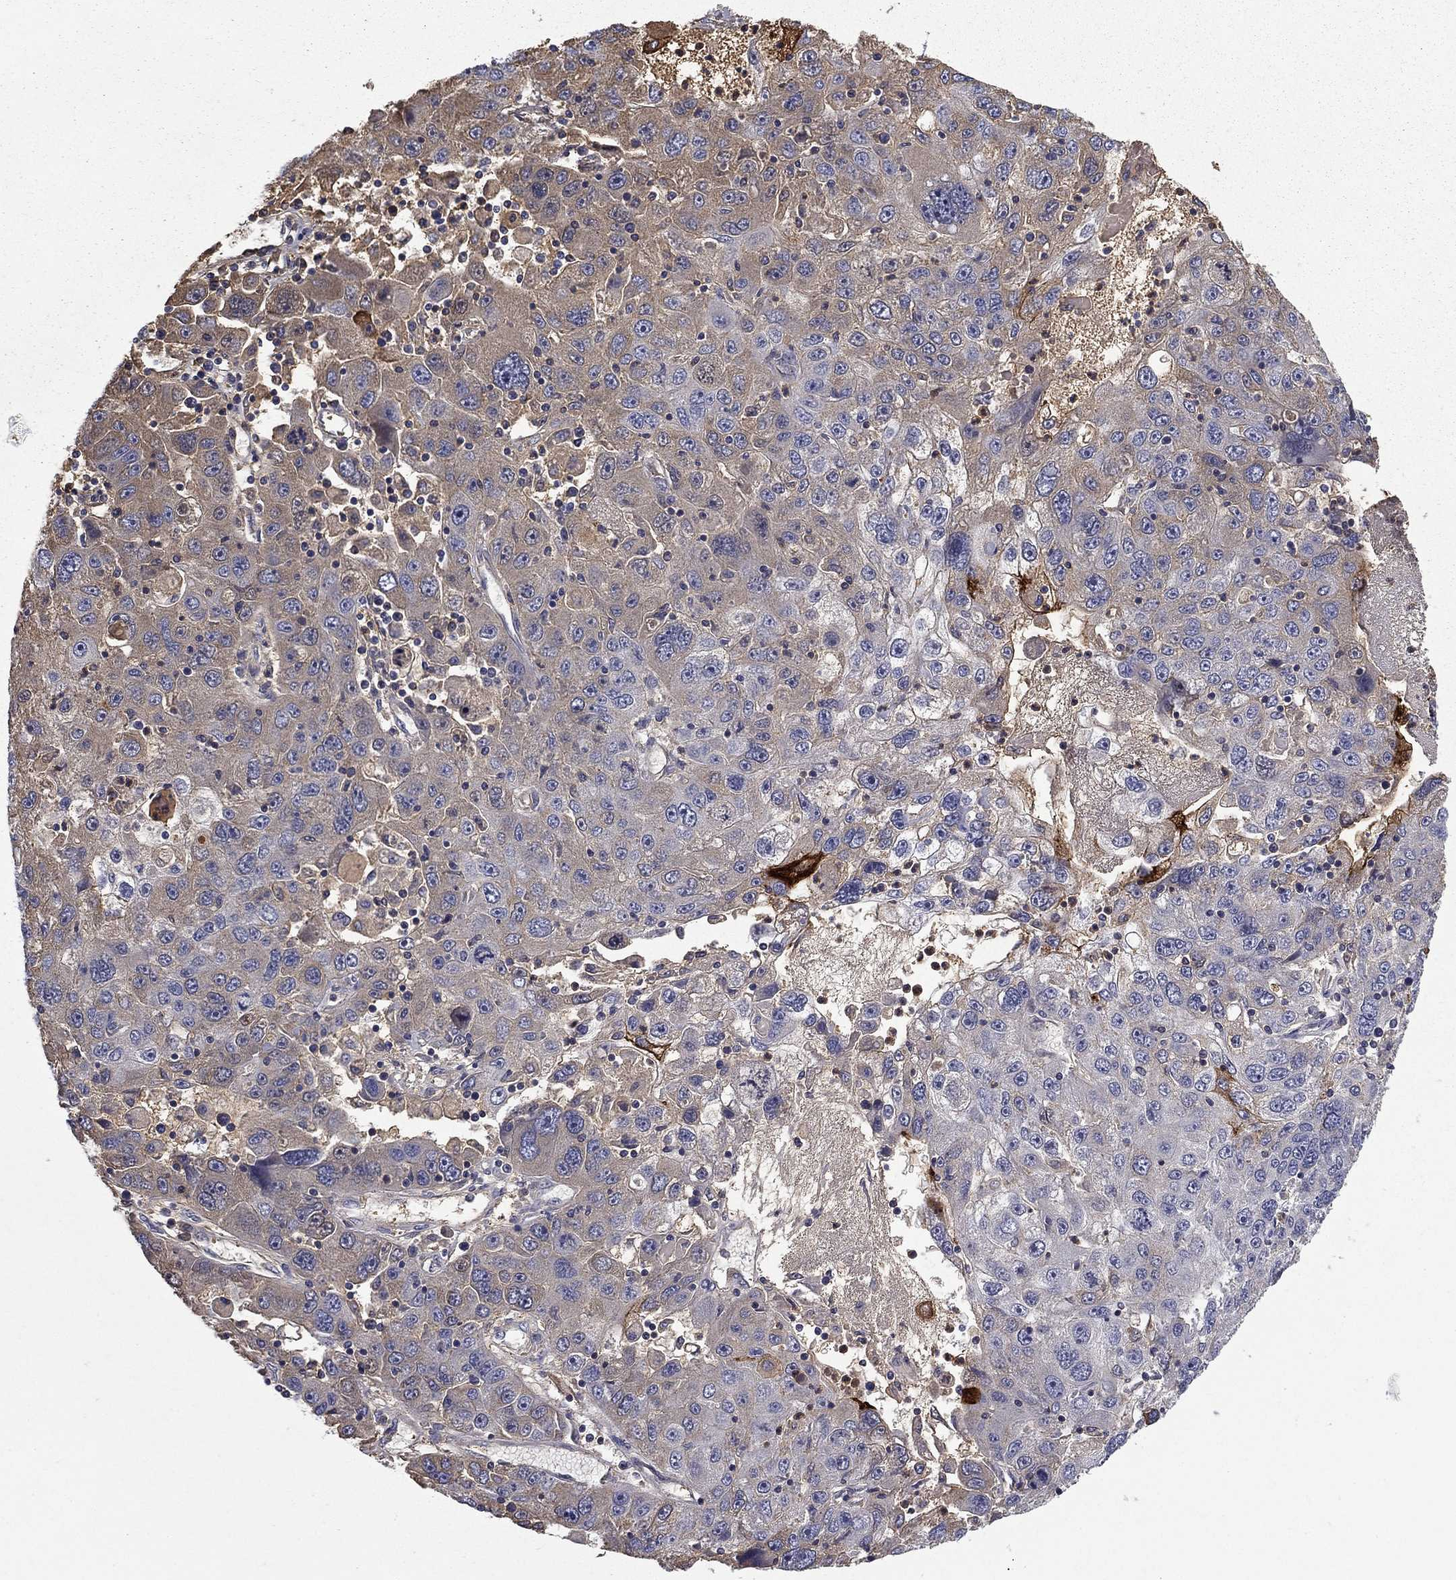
{"staining": {"intensity": "weak", "quantity": "25%-75%", "location": "cytoplasmic/membranous"}, "tissue": "stomach cancer", "cell_type": "Tumor cells", "image_type": "cancer", "snomed": [{"axis": "morphology", "description": "Adenocarcinoma, NOS"}, {"axis": "topography", "description": "Stomach"}], "caption": "Stomach adenocarcinoma stained for a protein reveals weak cytoplasmic/membranous positivity in tumor cells.", "gene": "CEACAM7", "patient": {"sex": "male", "age": 56}}